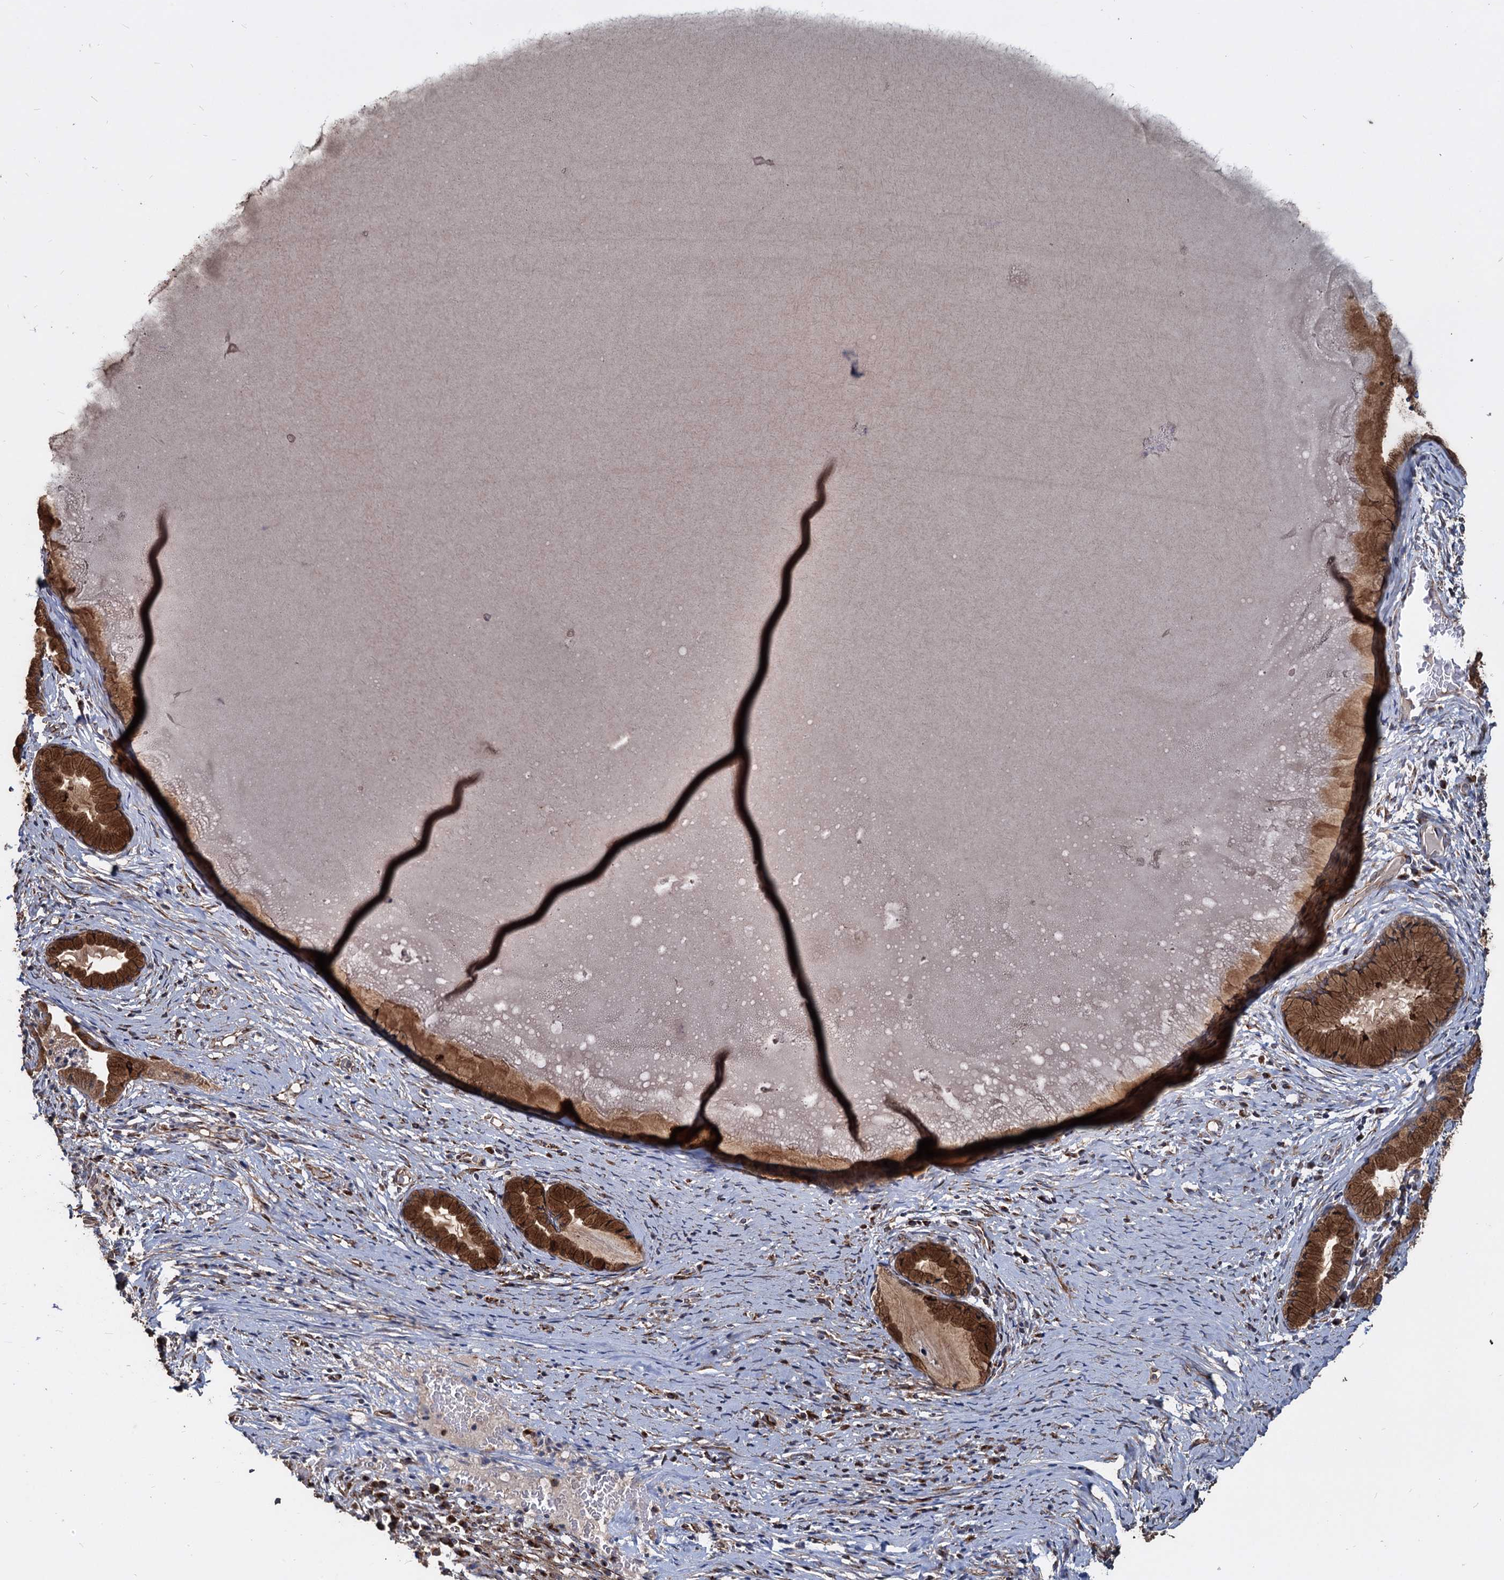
{"staining": {"intensity": "moderate", "quantity": ">75%", "location": "cytoplasmic/membranous"}, "tissue": "cervix", "cell_type": "Glandular cells", "image_type": "normal", "snomed": [{"axis": "morphology", "description": "Normal tissue, NOS"}, {"axis": "topography", "description": "Cervix"}], "caption": "Immunohistochemical staining of benign cervix demonstrates >75% levels of moderate cytoplasmic/membranous protein staining in about >75% of glandular cells.", "gene": "DEPDC4", "patient": {"sex": "female", "age": 42}}